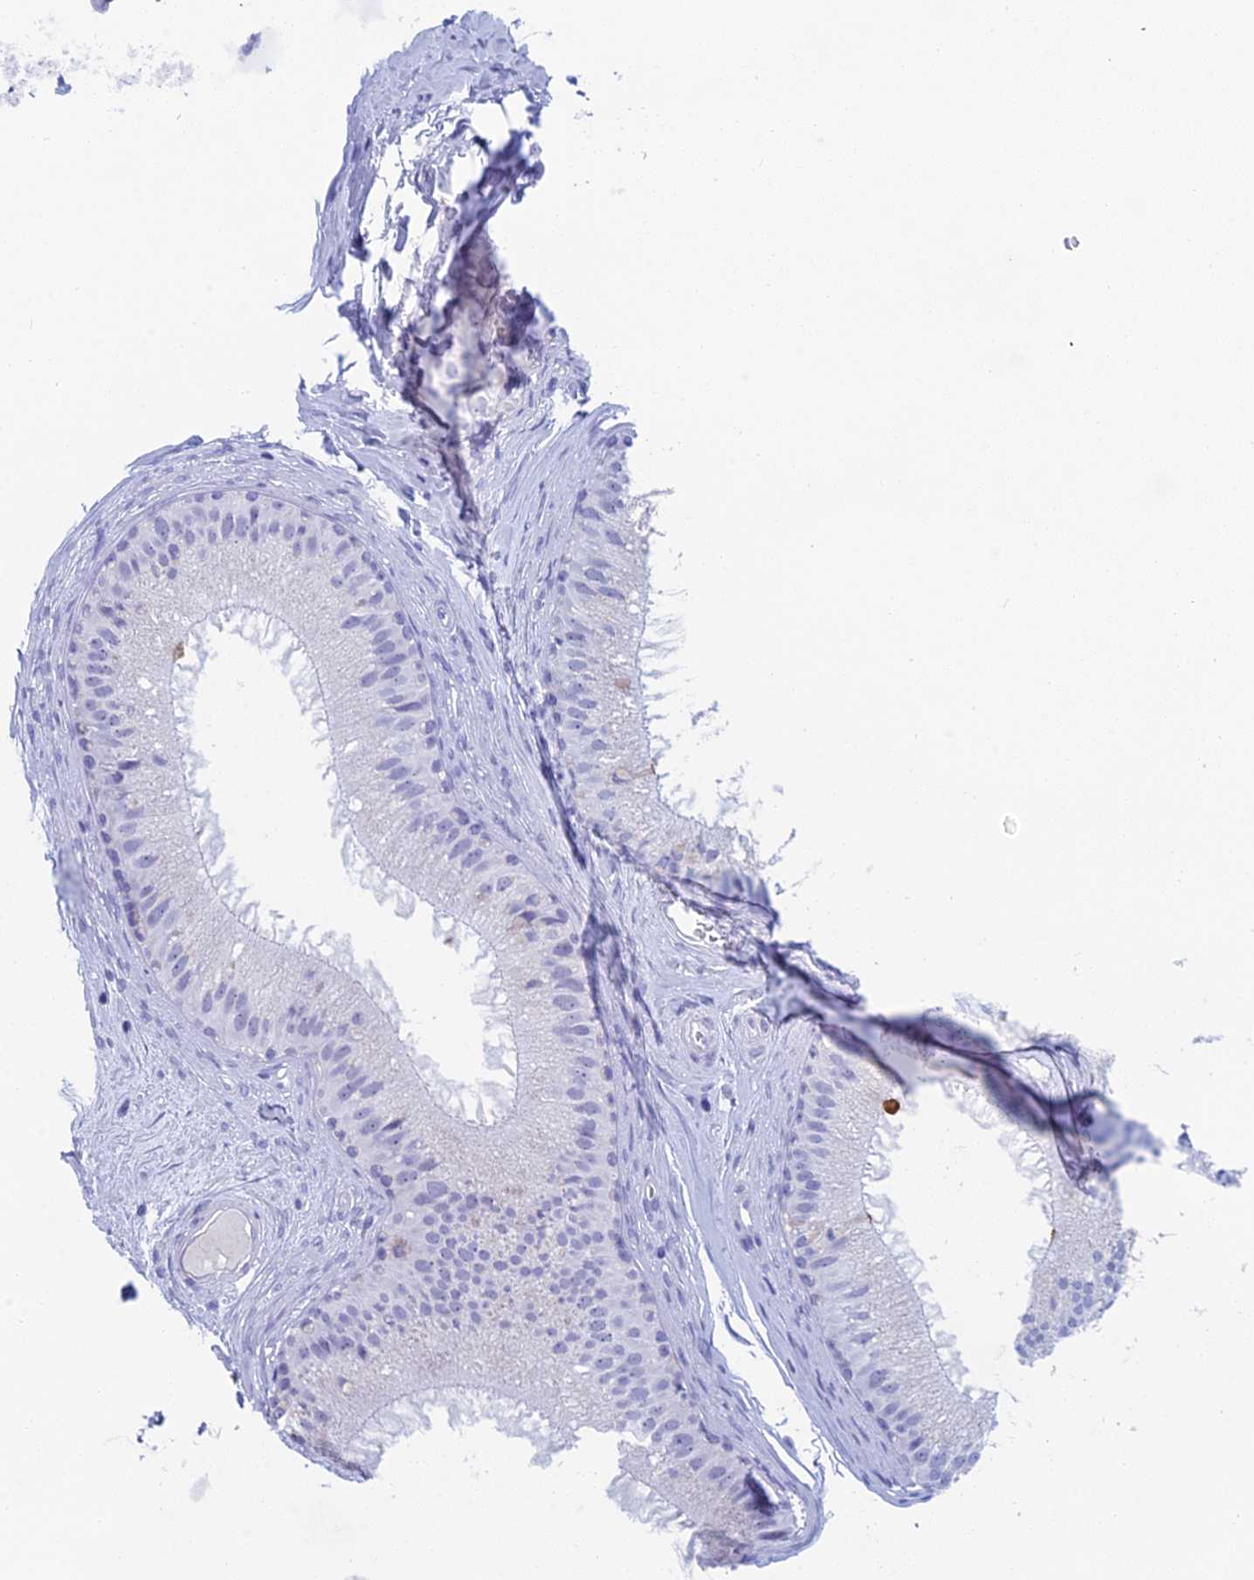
{"staining": {"intensity": "negative", "quantity": "none", "location": "none"}, "tissue": "epididymis", "cell_type": "Glandular cells", "image_type": "normal", "snomed": [{"axis": "morphology", "description": "Normal tissue, NOS"}, {"axis": "topography", "description": "Epididymis"}], "caption": "IHC of unremarkable human epididymis demonstrates no positivity in glandular cells.", "gene": "TMEM161B", "patient": {"sex": "male", "age": 33}}